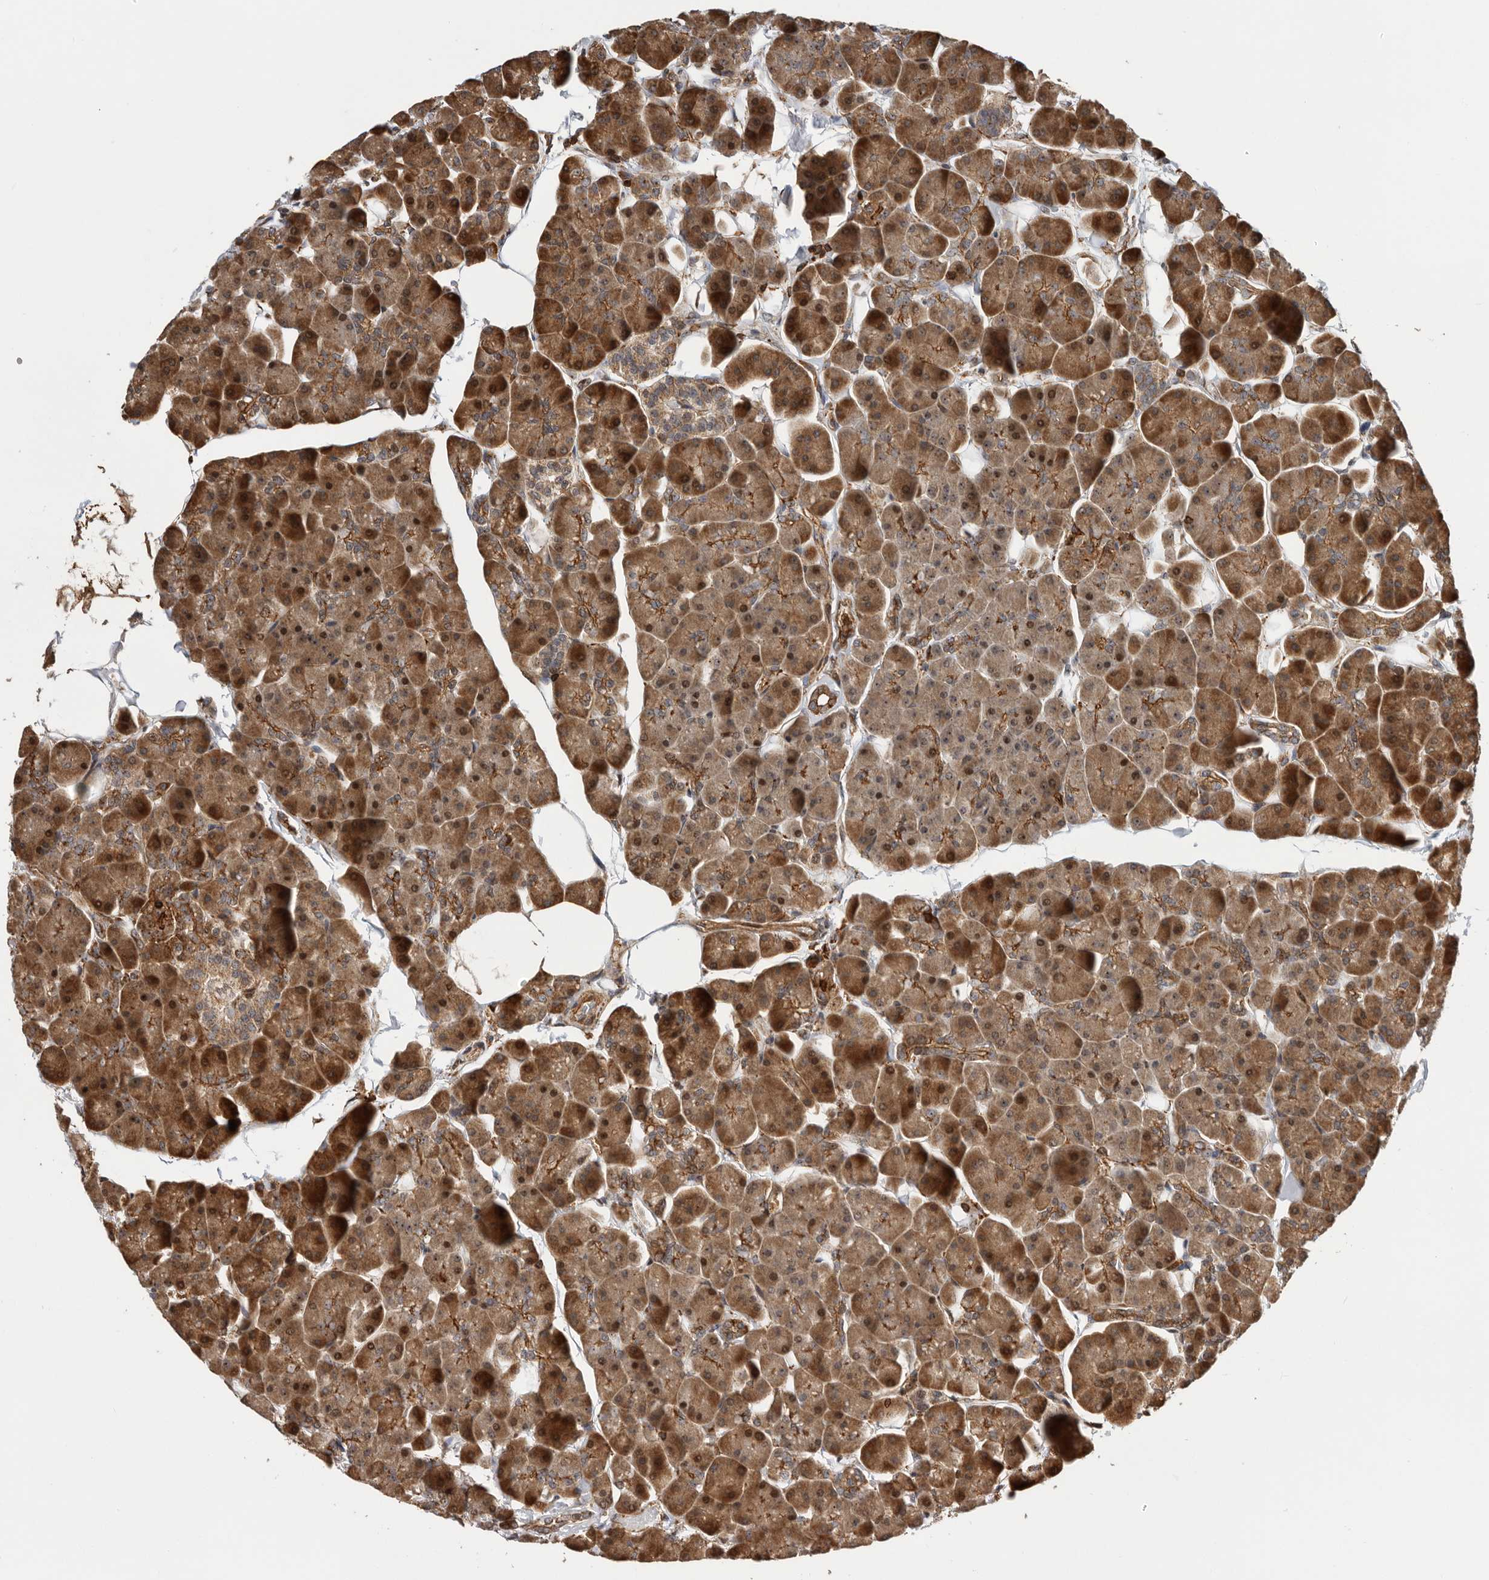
{"staining": {"intensity": "strong", "quantity": ">75%", "location": "cytoplasmic/membranous,nuclear"}, "tissue": "pancreas", "cell_type": "Exocrine glandular cells", "image_type": "normal", "snomed": [{"axis": "morphology", "description": "Normal tissue, NOS"}, {"axis": "topography", "description": "Pancreas"}], "caption": "Immunohistochemical staining of normal pancreas demonstrates strong cytoplasmic/membranous,nuclear protein expression in approximately >75% of exocrine glandular cells.", "gene": "RNF157", "patient": {"sex": "male", "age": 35}}